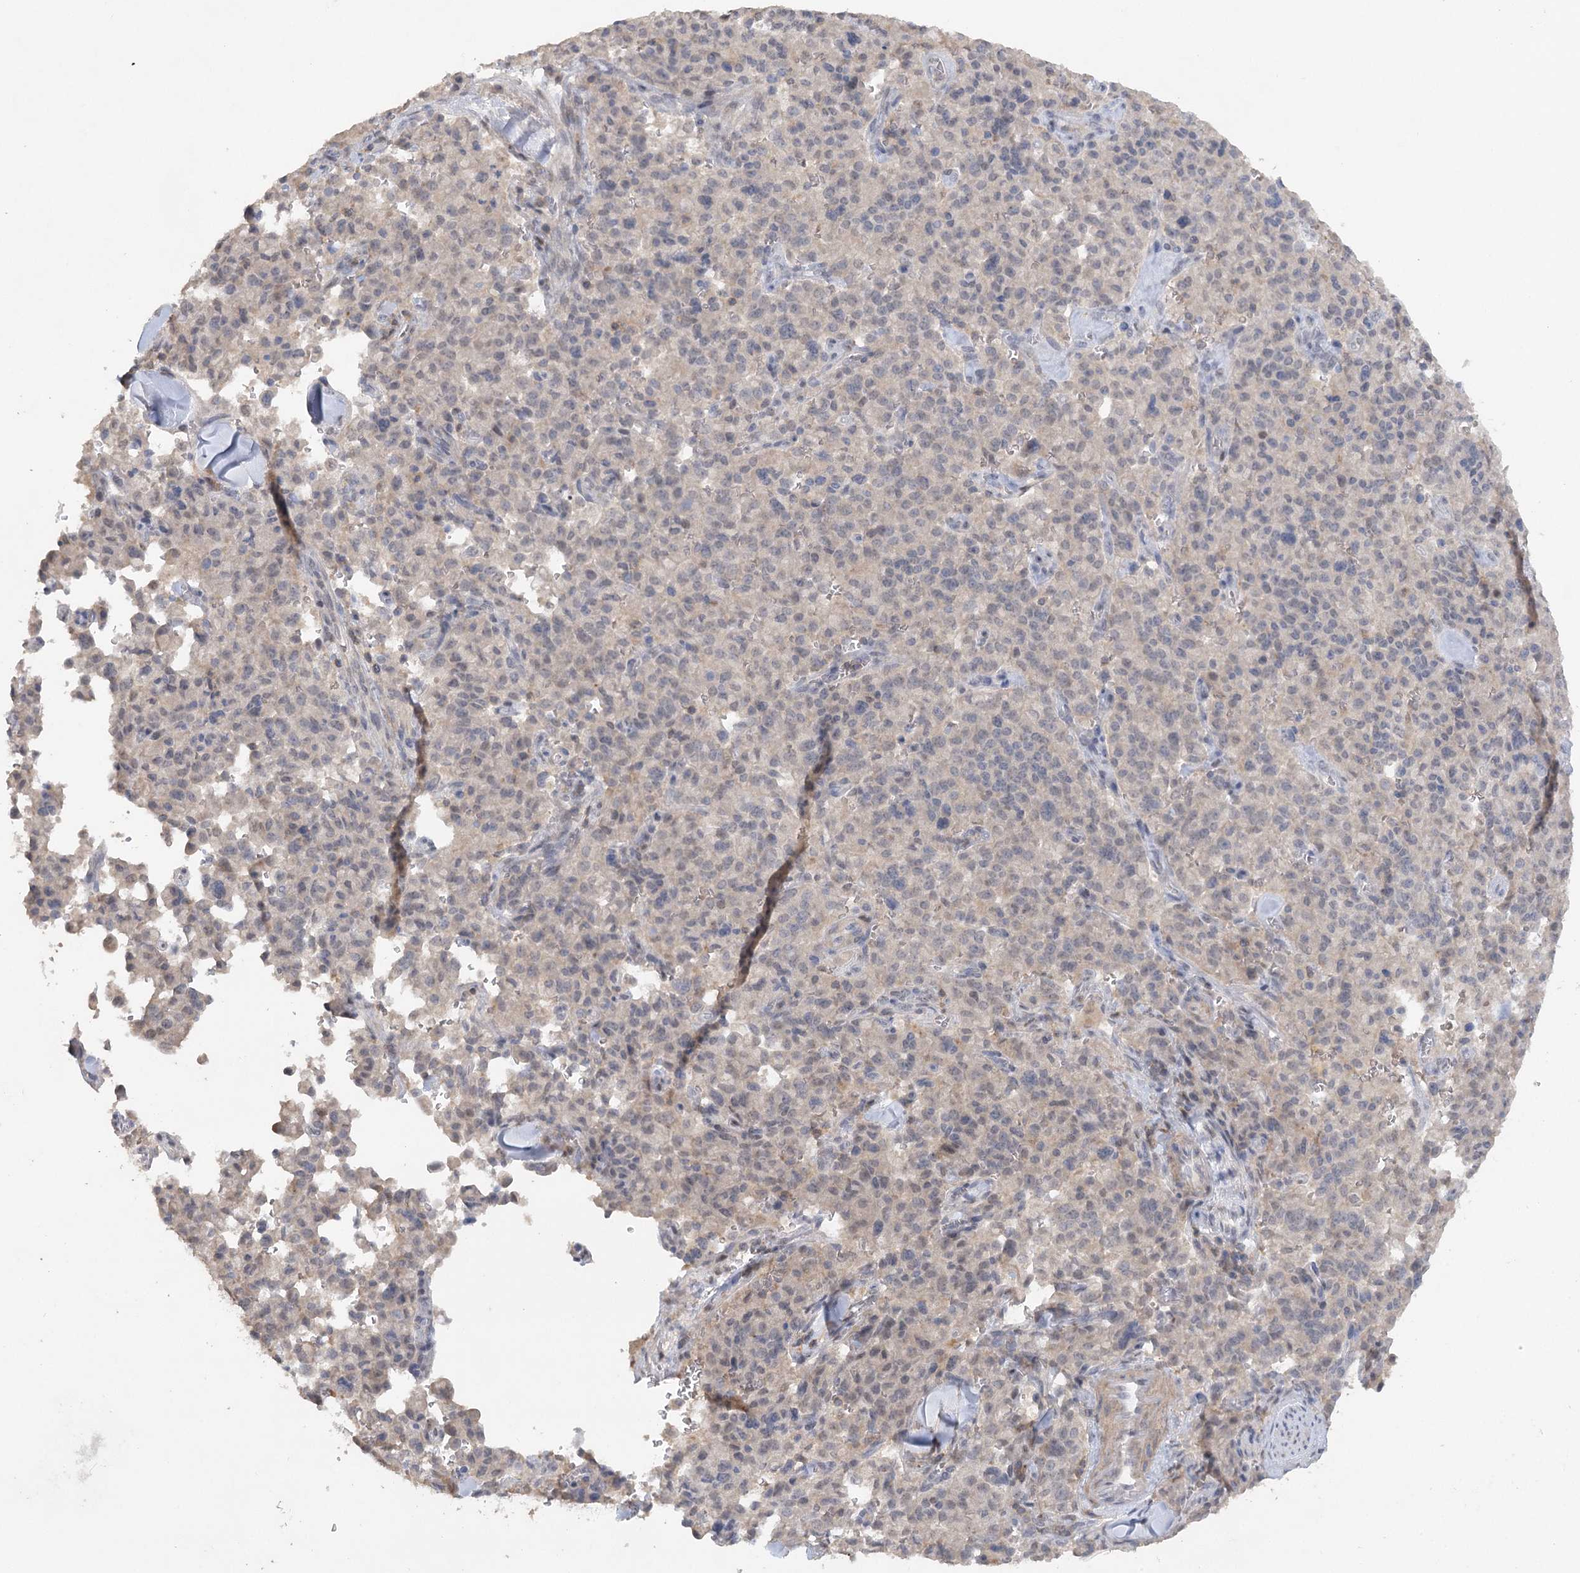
{"staining": {"intensity": "weak", "quantity": "<25%", "location": "nuclear"}, "tissue": "pancreatic cancer", "cell_type": "Tumor cells", "image_type": "cancer", "snomed": [{"axis": "morphology", "description": "Adenocarcinoma, NOS"}, {"axis": "topography", "description": "Pancreas"}], "caption": "Immunohistochemistry photomicrograph of pancreatic cancer (adenocarcinoma) stained for a protein (brown), which displays no positivity in tumor cells. (Brightfield microscopy of DAB immunohistochemistry (IHC) at high magnification).", "gene": "TRAF3IP1", "patient": {"sex": "male", "age": 65}}